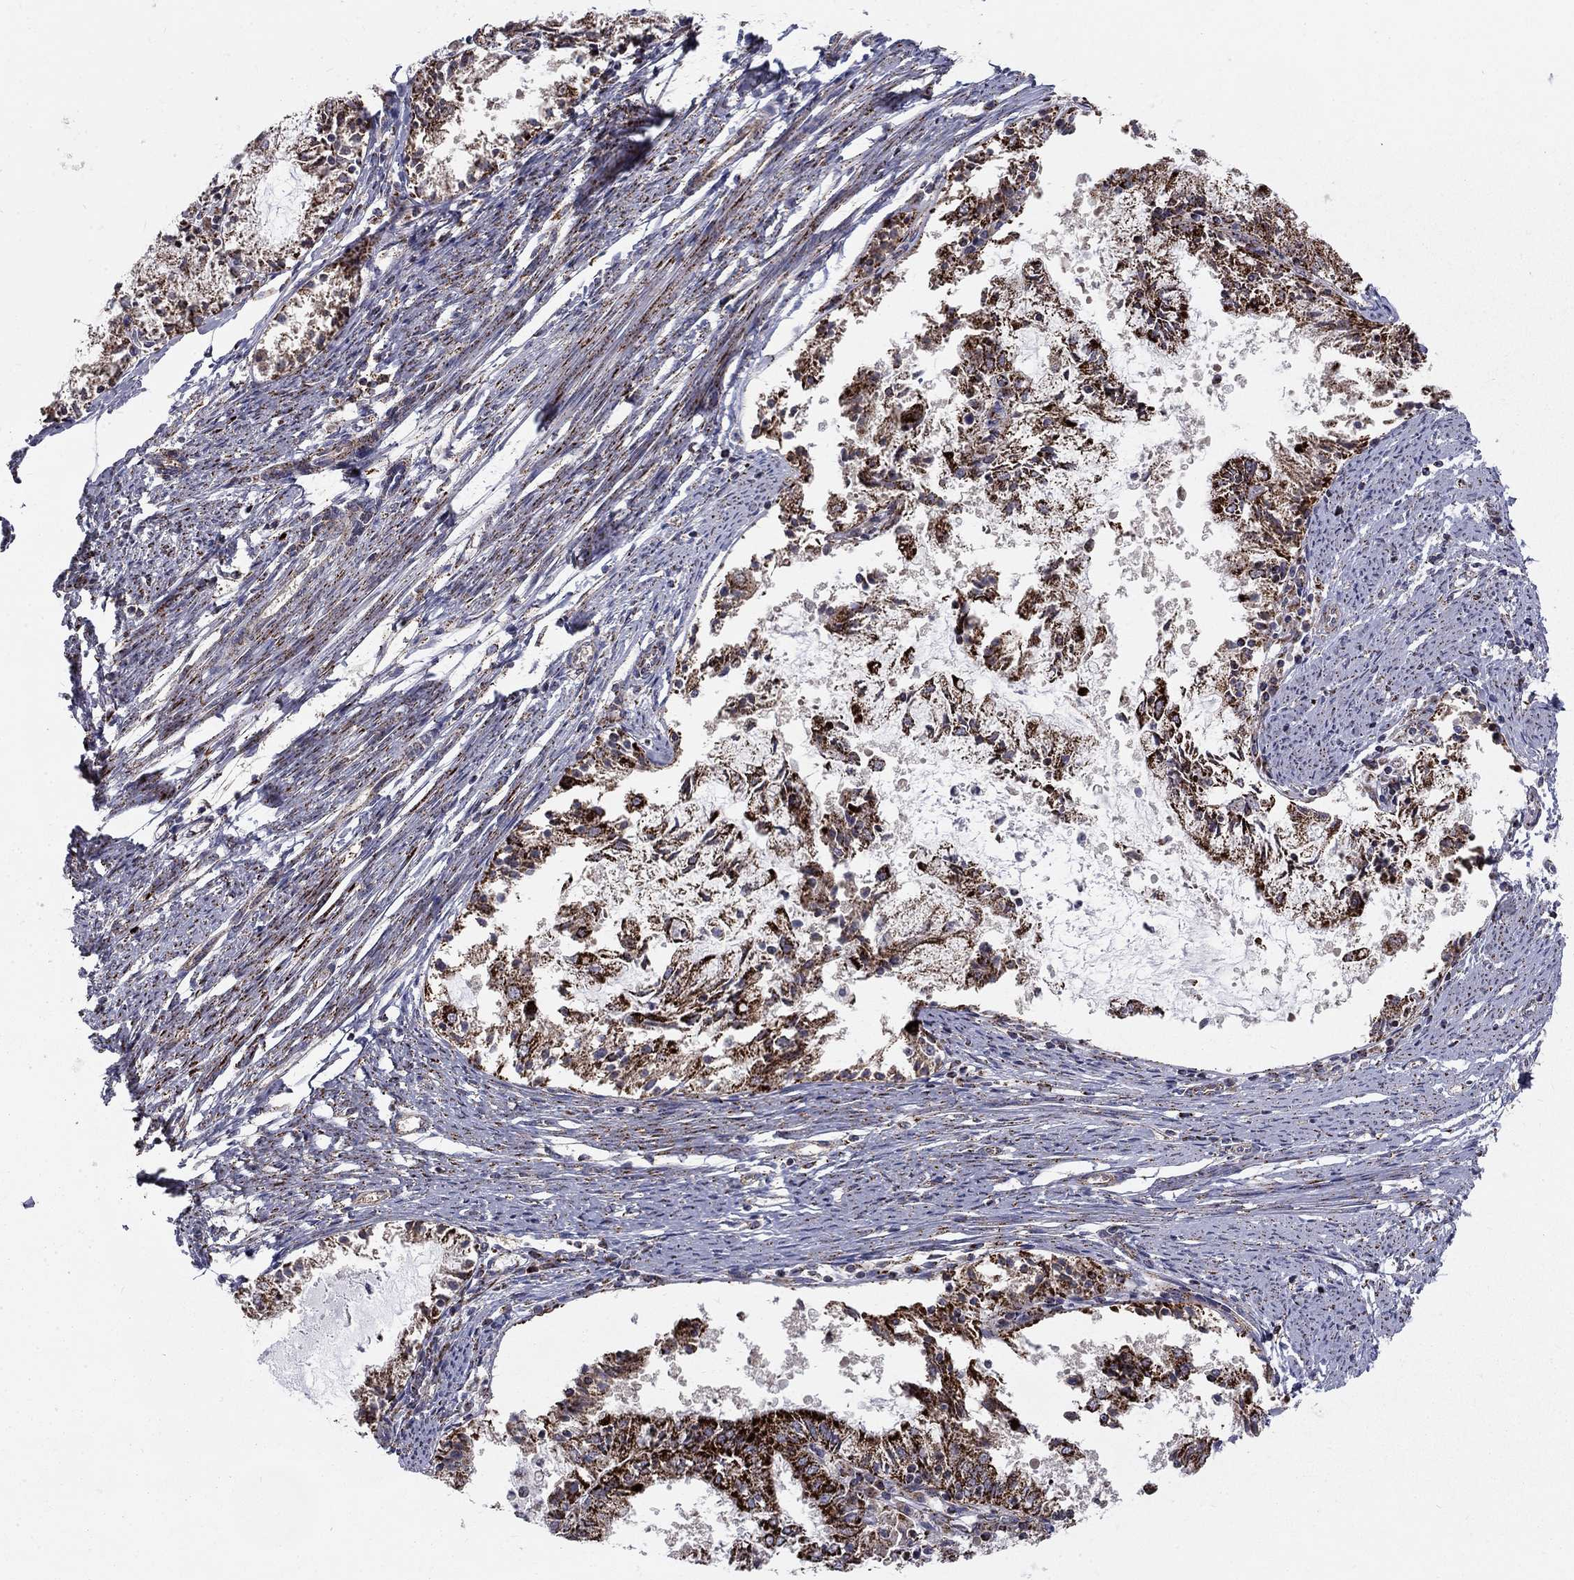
{"staining": {"intensity": "strong", "quantity": "25%-75%", "location": "cytoplasmic/membranous"}, "tissue": "endometrial cancer", "cell_type": "Tumor cells", "image_type": "cancer", "snomed": [{"axis": "morphology", "description": "Adenocarcinoma, NOS"}, {"axis": "topography", "description": "Endometrium"}], "caption": "This is an image of IHC staining of adenocarcinoma (endometrial), which shows strong staining in the cytoplasmic/membranous of tumor cells.", "gene": "ALDH1B1", "patient": {"sex": "female", "age": 57}}